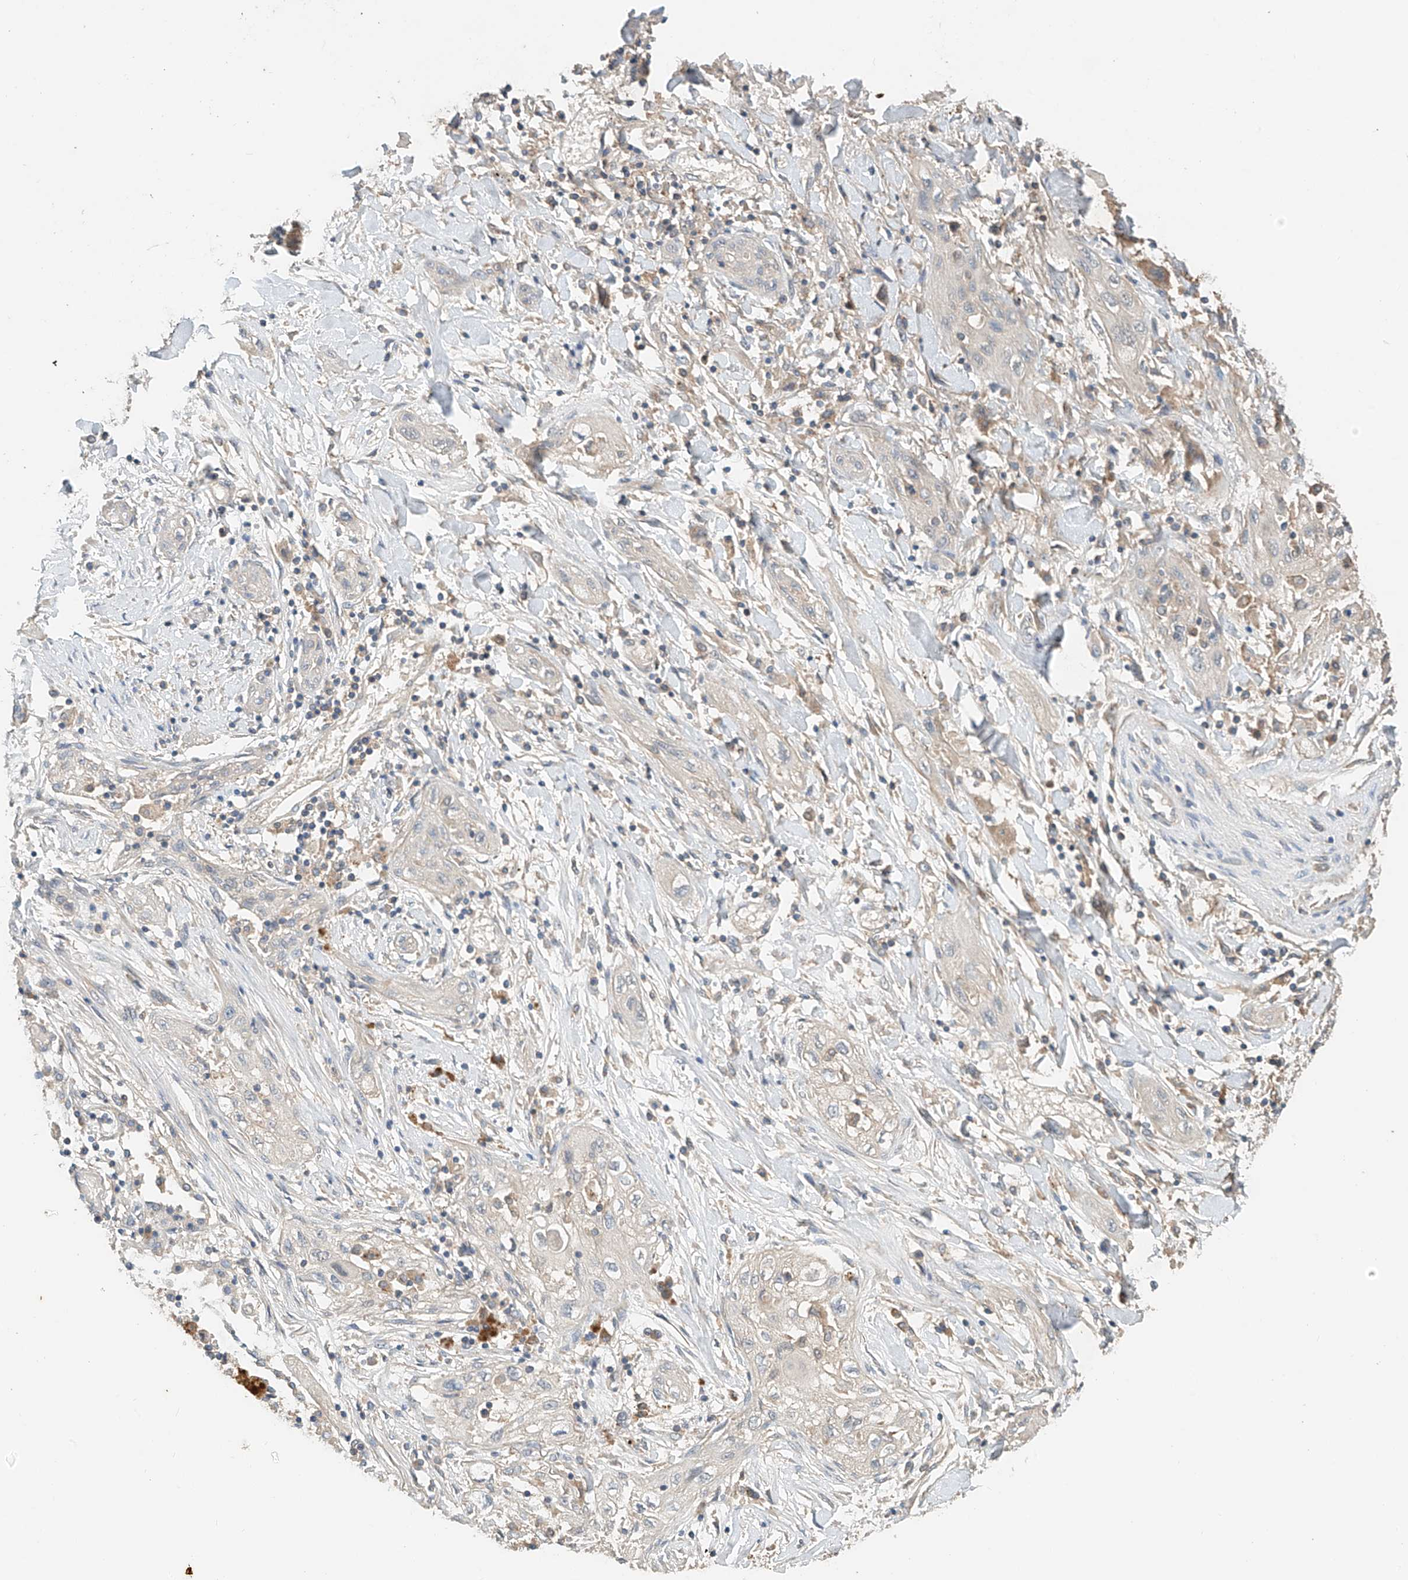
{"staining": {"intensity": "negative", "quantity": "none", "location": "none"}, "tissue": "lung cancer", "cell_type": "Tumor cells", "image_type": "cancer", "snomed": [{"axis": "morphology", "description": "Squamous cell carcinoma, NOS"}, {"axis": "topography", "description": "Lung"}], "caption": "DAB immunohistochemical staining of human squamous cell carcinoma (lung) shows no significant positivity in tumor cells.", "gene": "GNB1L", "patient": {"sex": "female", "age": 47}}